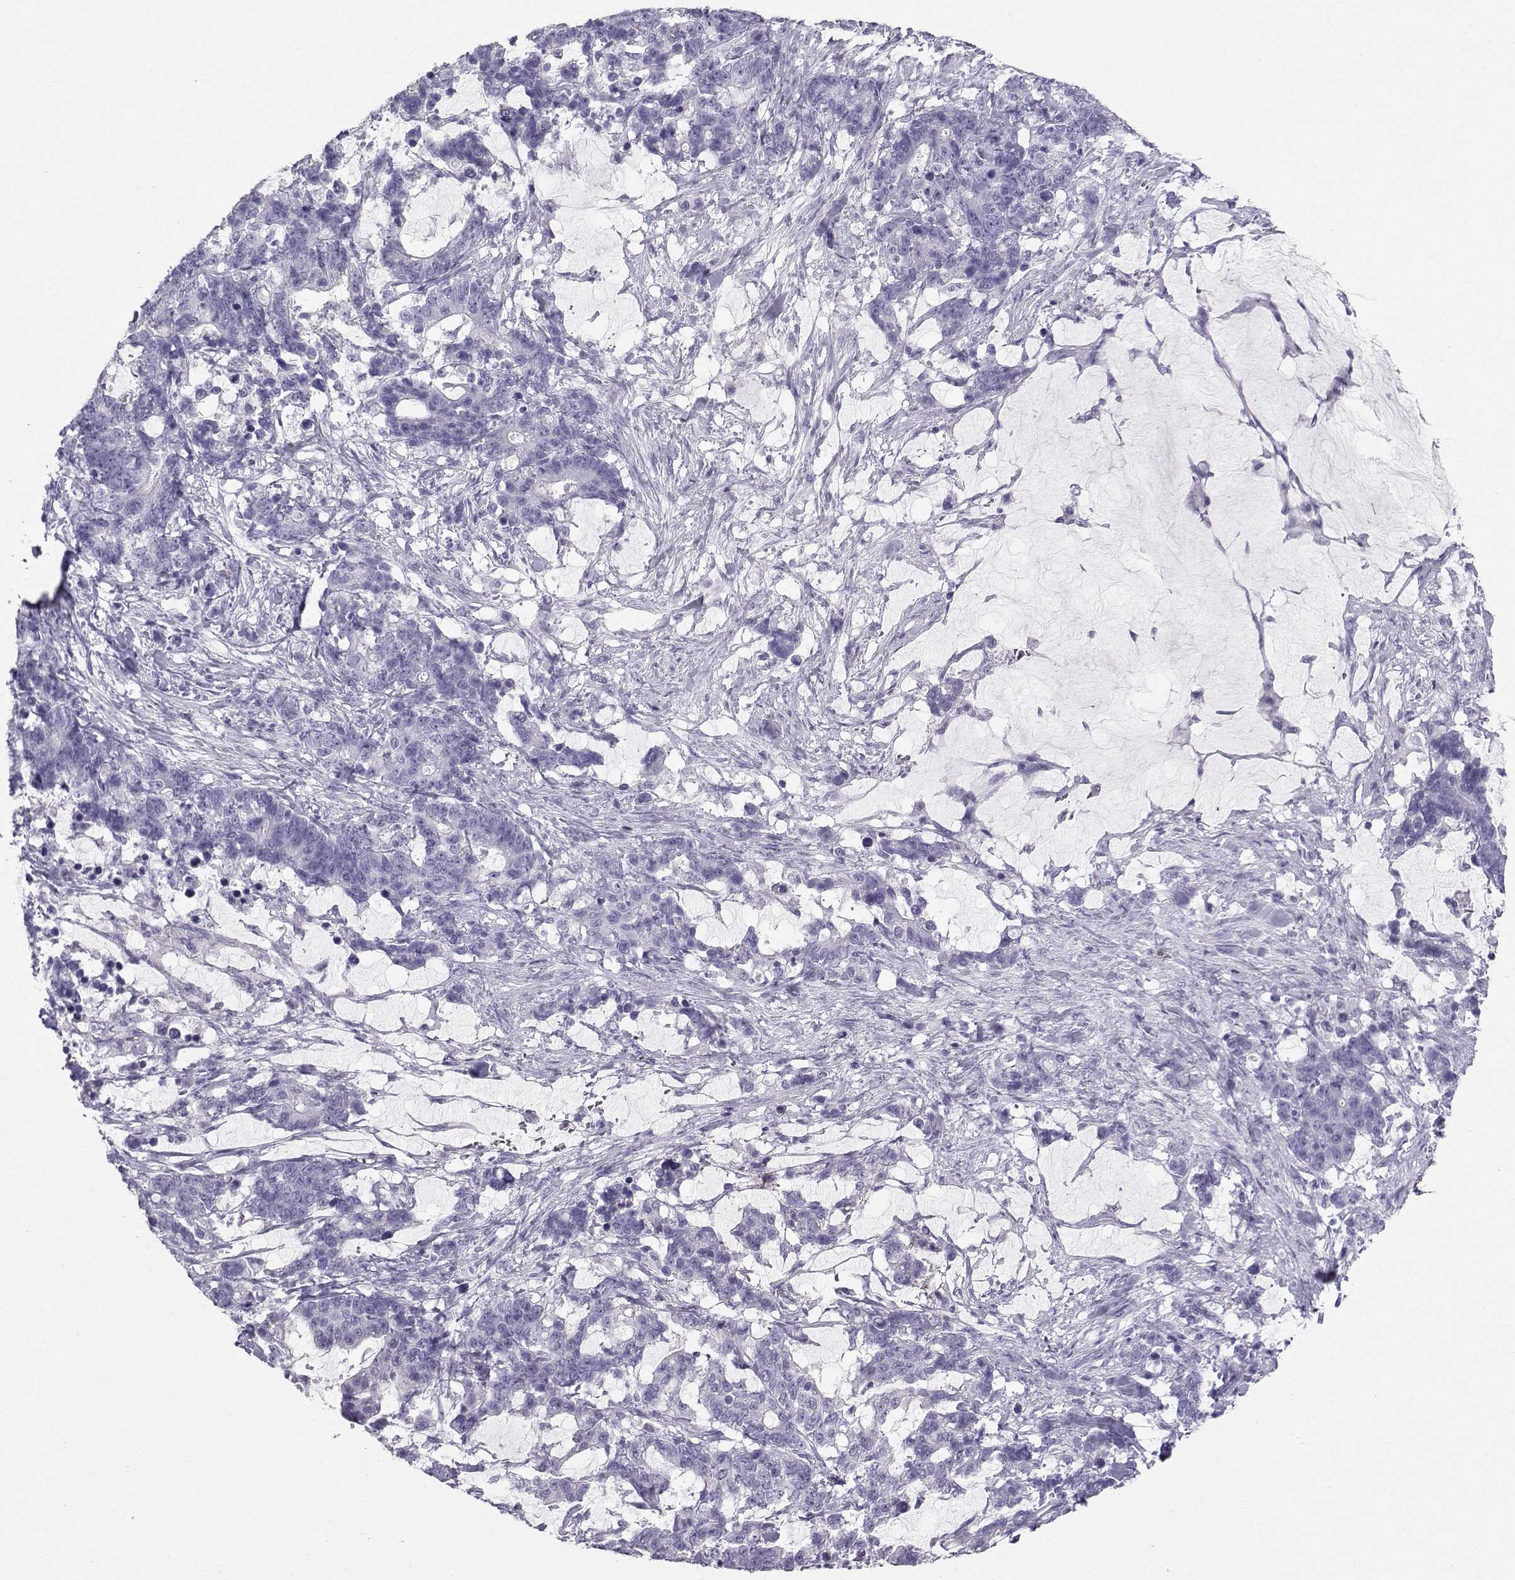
{"staining": {"intensity": "negative", "quantity": "none", "location": "none"}, "tissue": "stomach cancer", "cell_type": "Tumor cells", "image_type": "cancer", "snomed": [{"axis": "morphology", "description": "Normal tissue, NOS"}, {"axis": "morphology", "description": "Adenocarcinoma, NOS"}, {"axis": "topography", "description": "Stomach"}], "caption": "IHC of human stomach cancer demonstrates no expression in tumor cells. The staining was performed using DAB (3,3'-diaminobenzidine) to visualize the protein expression in brown, while the nuclei were stained in blue with hematoxylin (Magnification: 20x).", "gene": "IQCD", "patient": {"sex": "female", "age": 64}}